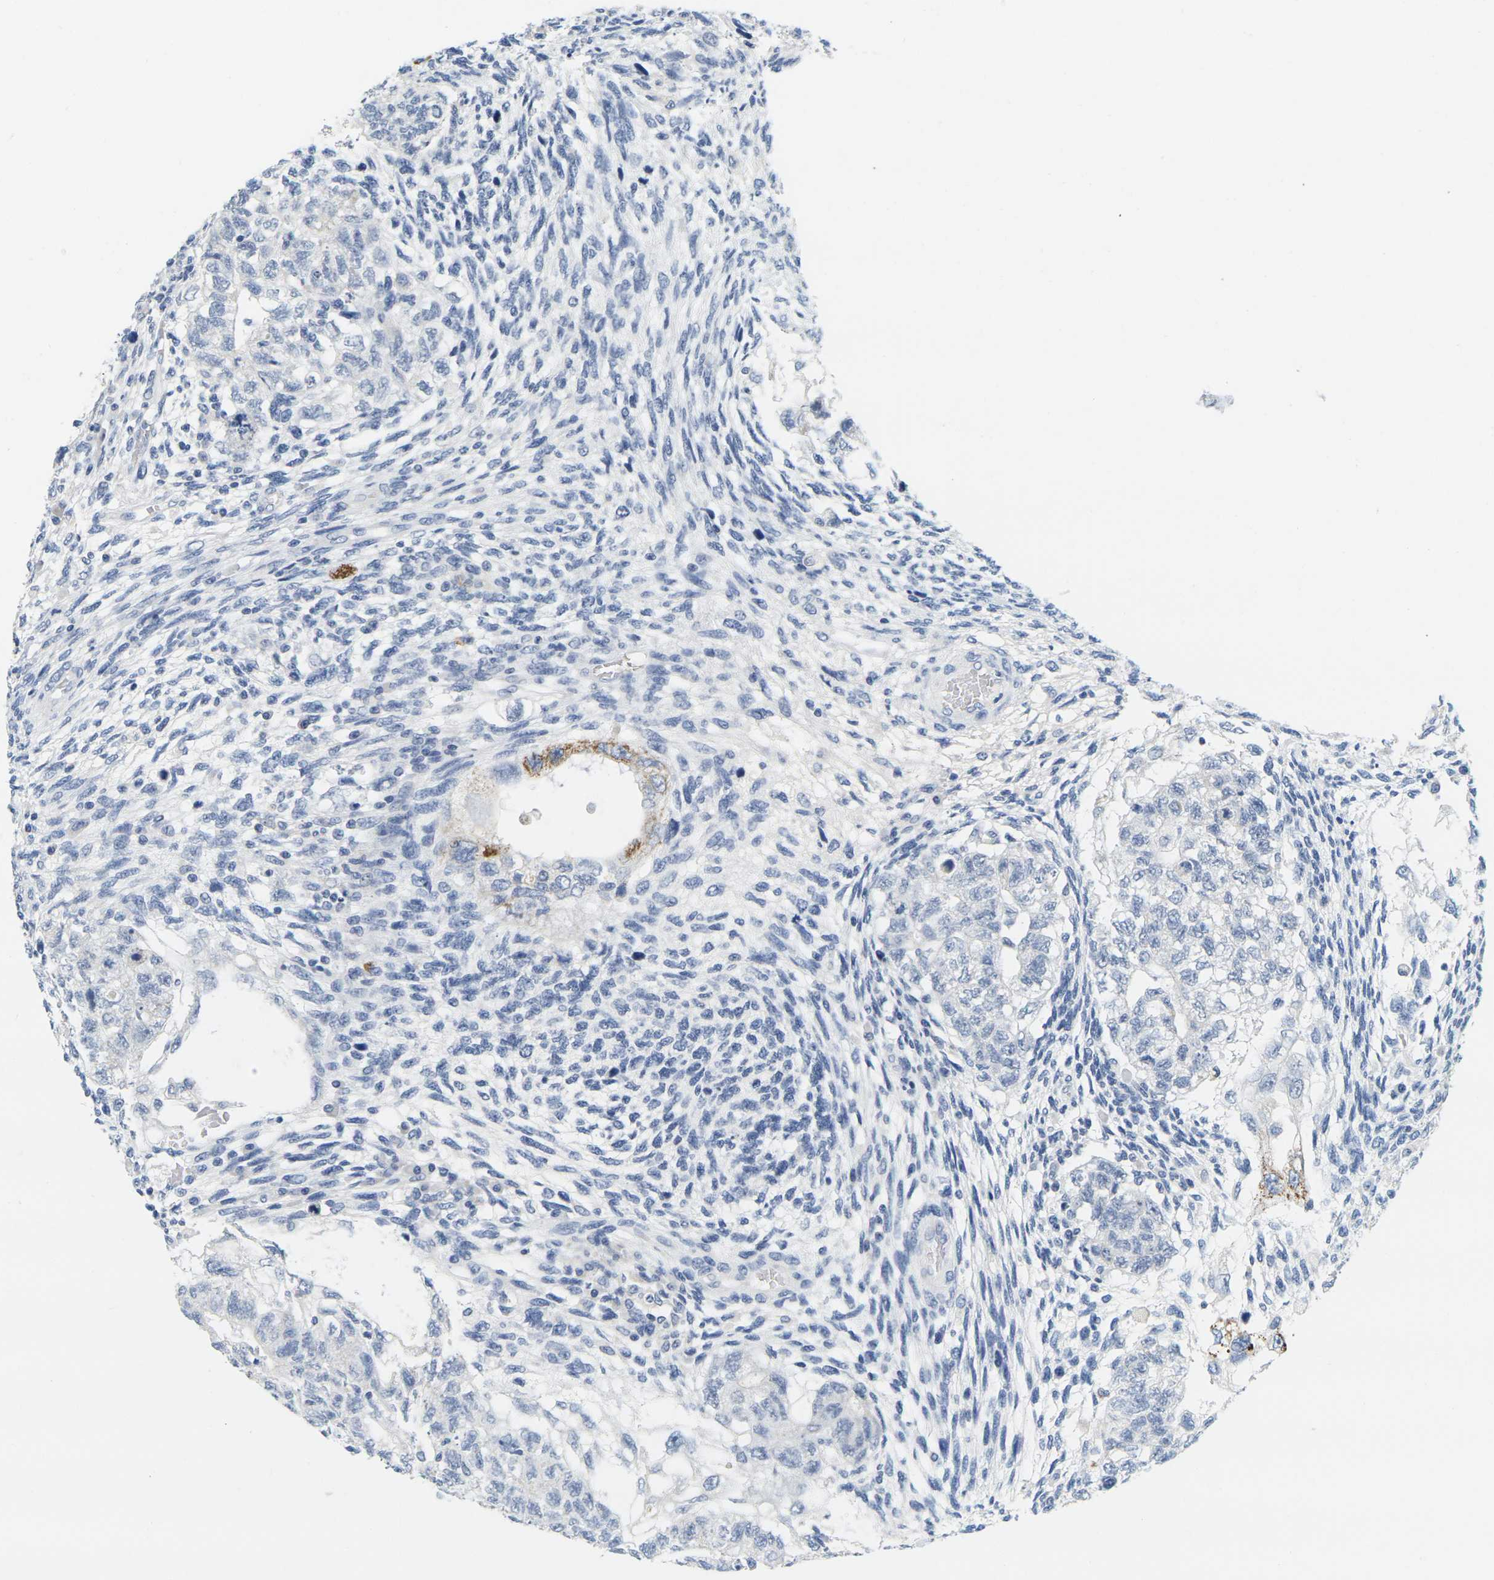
{"staining": {"intensity": "moderate", "quantity": "<25%", "location": "cytoplasmic/membranous"}, "tissue": "testis cancer", "cell_type": "Tumor cells", "image_type": "cancer", "snomed": [{"axis": "morphology", "description": "Normal tissue, NOS"}, {"axis": "morphology", "description": "Carcinoma, Embryonal, NOS"}, {"axis": "topography", "description": "Testis"}], "caption": "A photomicrograph showing moderate cytoplasmic/membranous staining in about <25% of tumor cells in testis cancer (embryonal carcinoma), as visualized by brown immunohistochemical staining.", "gene": "KLK5", "patient": {"sex": "male", "age": 36}}